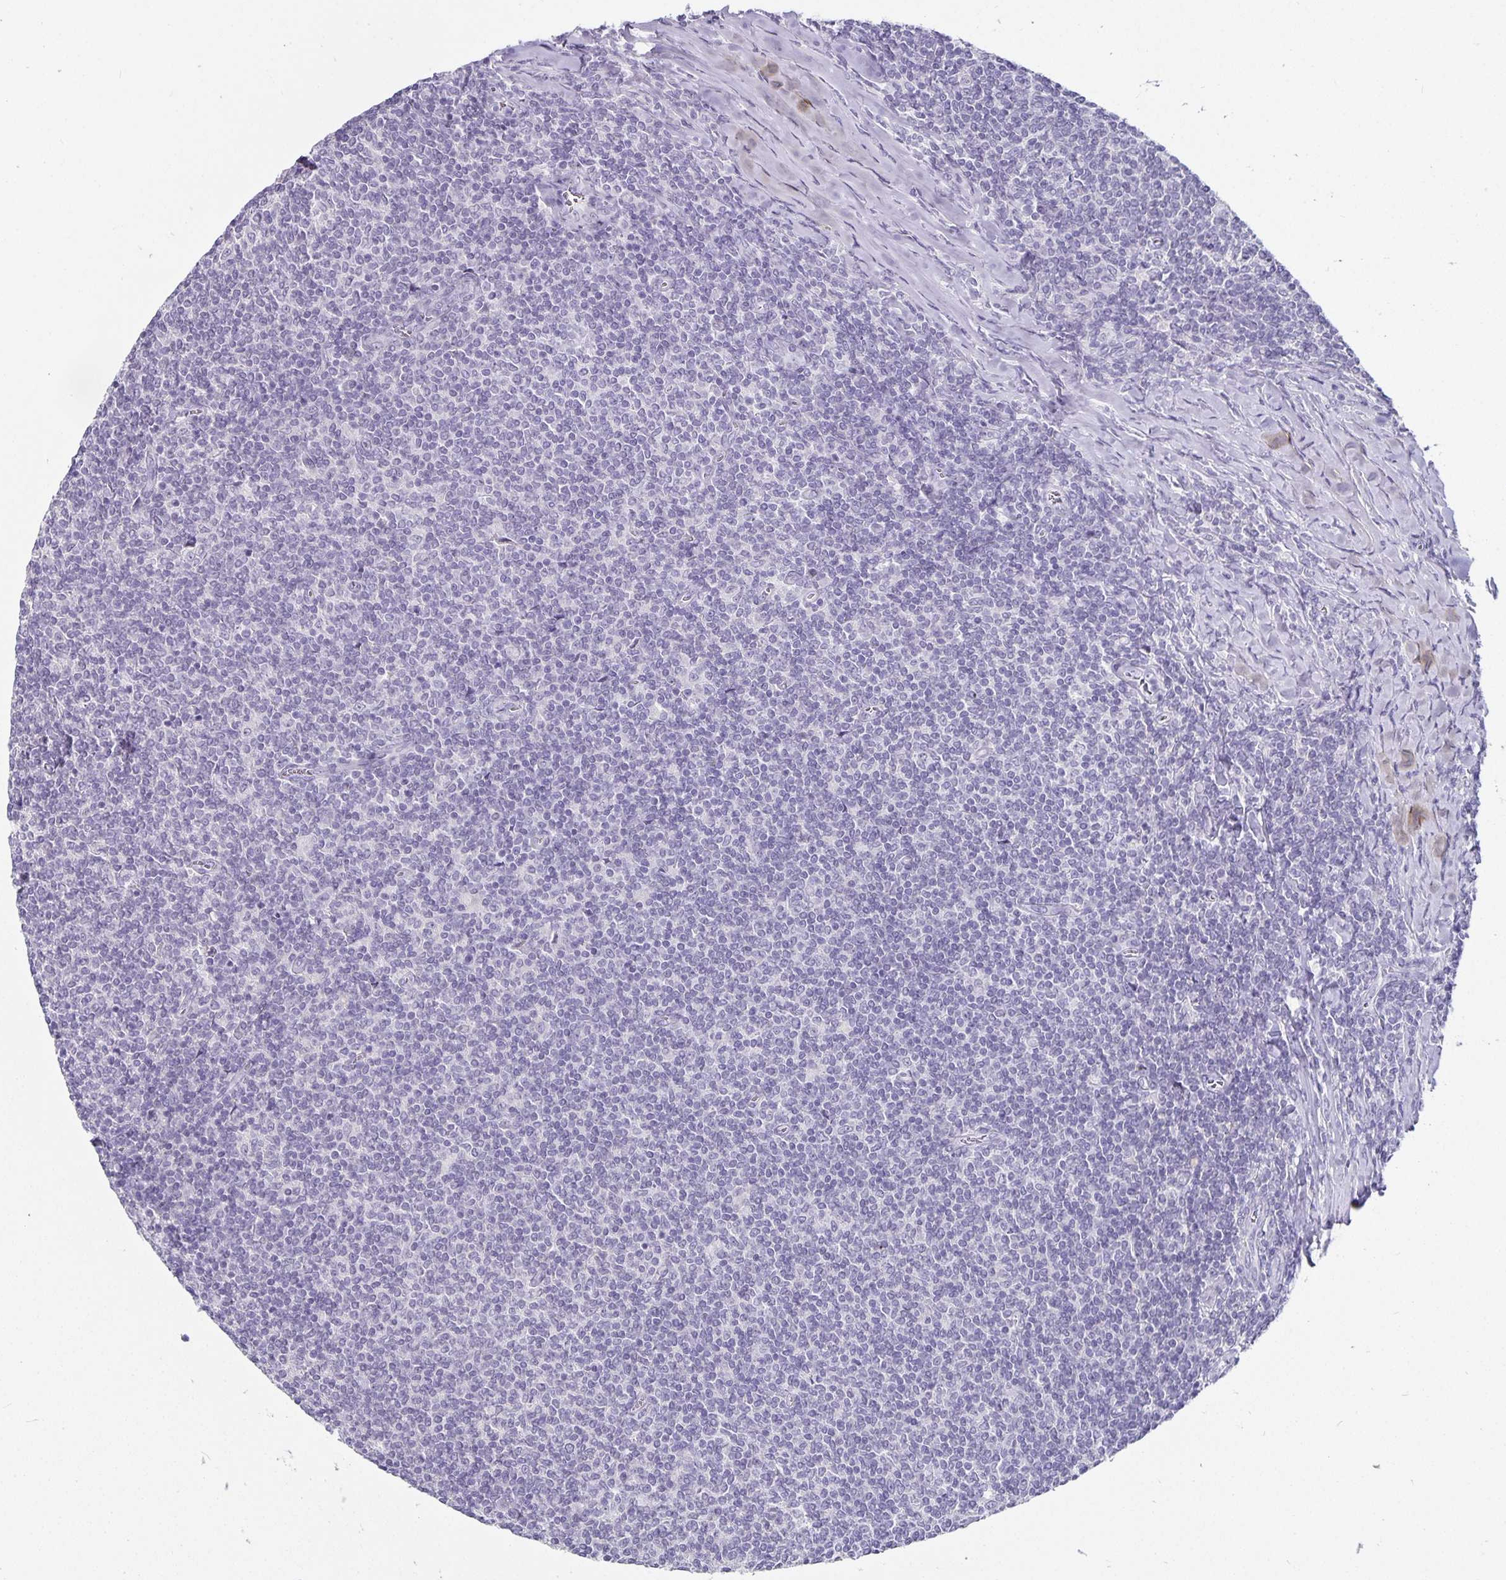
{"staining": {"intensity": "negative", "quantity": "none", "location": "none"}, "tissue": "lymphoma", "cell_type": "Tumor cells", "image_type": "cancer", "snomed": [{"axis": "morphology", "description": "Malignant lymphoma, non-Hodgkin's type, Low grade"}, {"axis": "topography", "description": "Lymph node"}], "caption": "Immunohistochemistry (IHC) histopathology image of malignant lymphoma, non-Hodgkin's type (low-grade) stained for a protein (brown), which demonstrates no expression in tumor cells.", "gene": "CA12", "patient": {"sex": "male", "age": 52}}